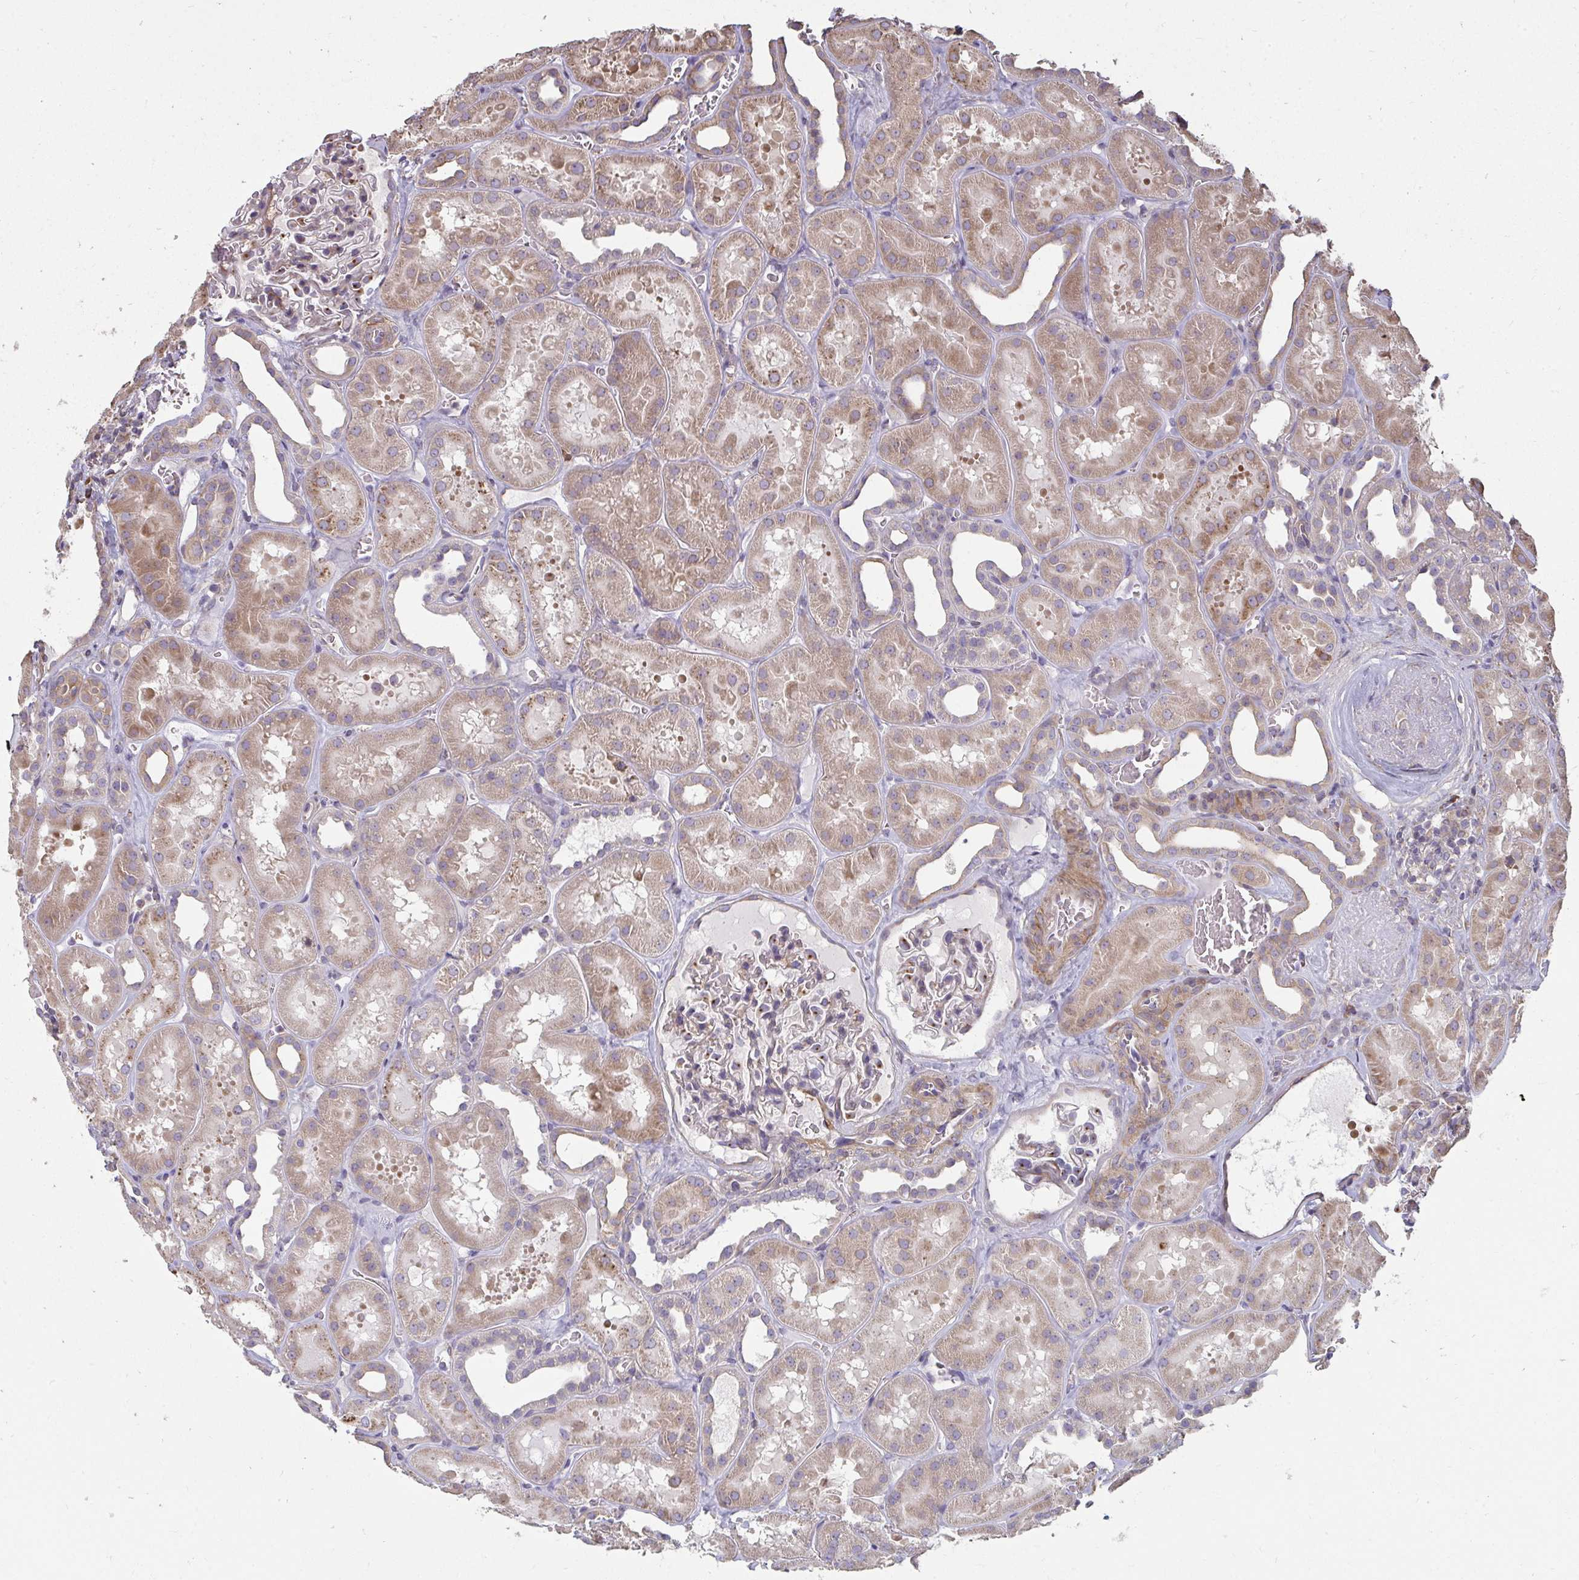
{"staining": {"intensity": "moderate", "quantity": "<25%", "location": "cytoplasmic/membranous"}, "tissue": "kidney", "cell_type": "Cells in glomeruli", "image_type": "normal", "snomed": [{"axis": "morphology", "description": "Normal tissue, NOS"}, {"axis": "topography", "description": "Kidney"}], "caption": "Immunohistochemical staining of unremarkable kidney displays <25% levels of moderate cytoplasmic/membranous protein staining in about <25% of cells in glomeruli.", "gene": "ZFYVE28", "patient": {"sex": "female", "age": 41}}